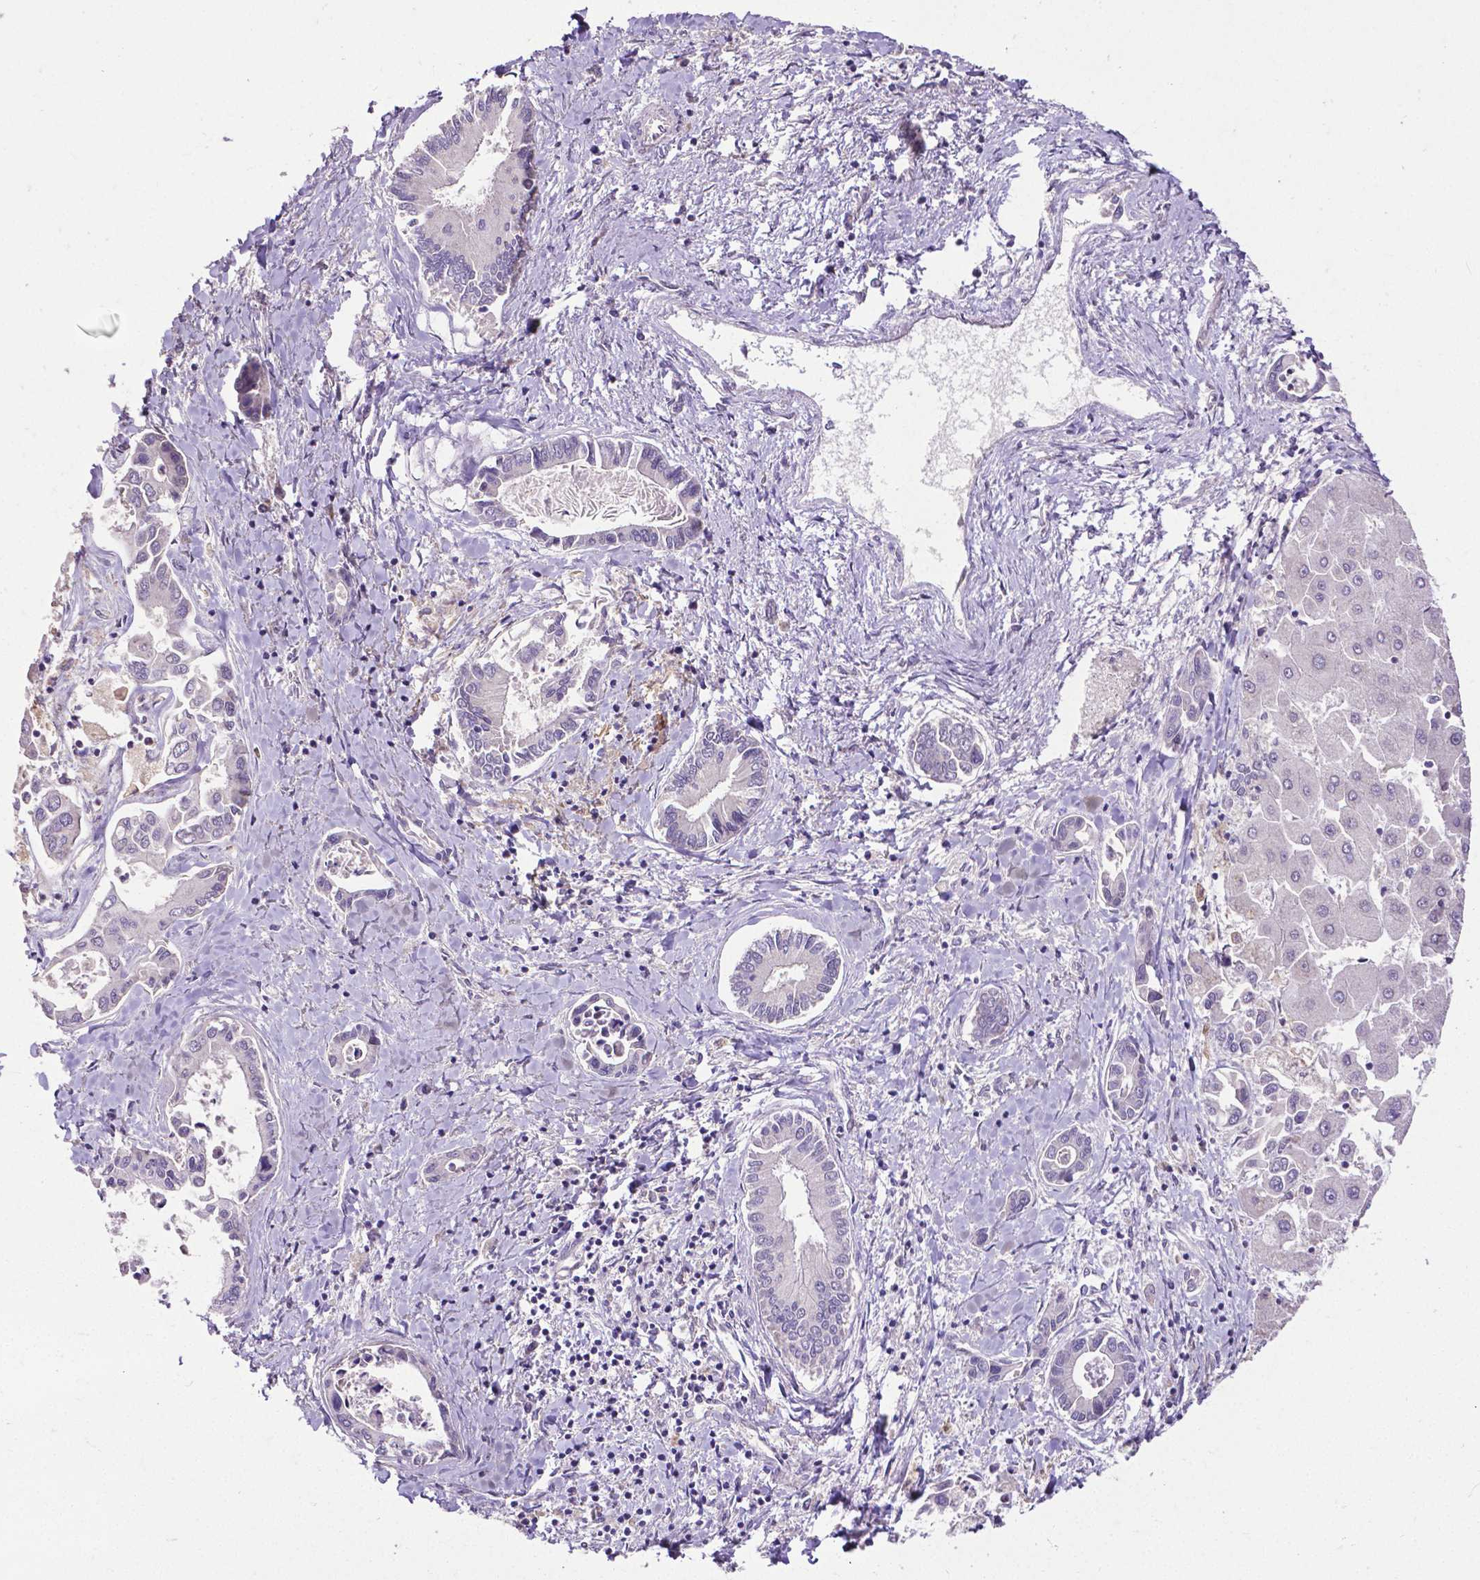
{"staining": {"intensity": "negative", "quantity": "none", "location": "none"}, "tissue": "liver cancer", "cell_type": "Tumor cells", "image_type": "cancer", "snomed": [{"axis": "morphology", "description": "Cholangiocarcinoma"}, {"axis": "topography", "description": "Liver"}], "caption": "Image shows no significant protein positivity in tumor cells of liver cancer.", "gene": "DICER1", "patient": {"sex": "male", "age": 66}}